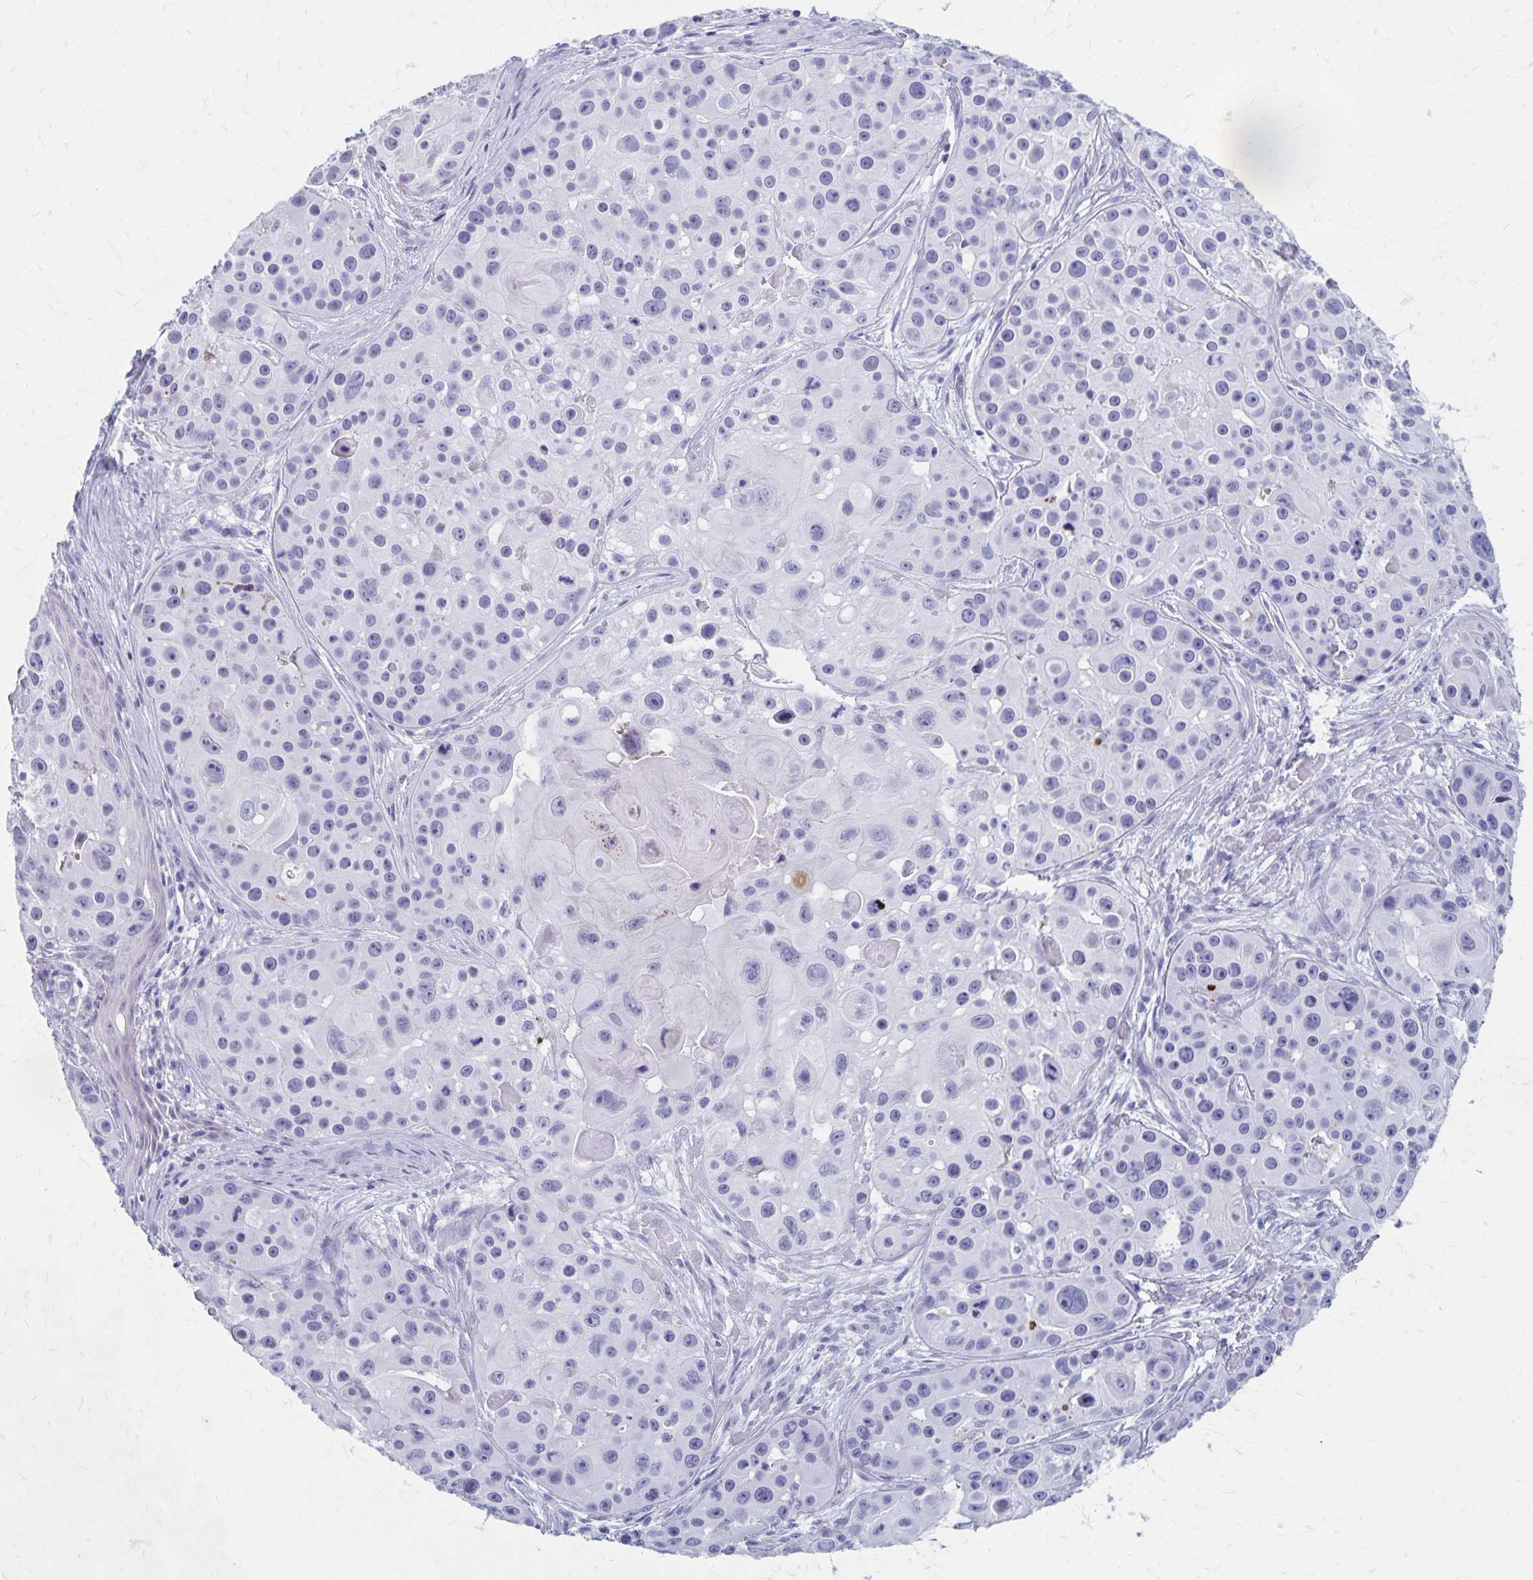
{"staining": {"intensity": "negative", "quantity": "none", "location": "none"}, "tissue": "skin cancer", "cell_type": "Tumor cells", "image_type": "cancer", "snomed": [{"axis": "morphology", "description": "Squamous cell carcinoma, NOS"}, {"axis": "topography", "description": "Skin"}], "caption": "This photomicrograph is of skin cancer stained with immunohistochemistry to label a protein in brown with the nuclei are counter-stained blue. There is no expression in tumor cells.", "gene": "GPBAR1", "patient": {"sex": "male", "age": 92}}